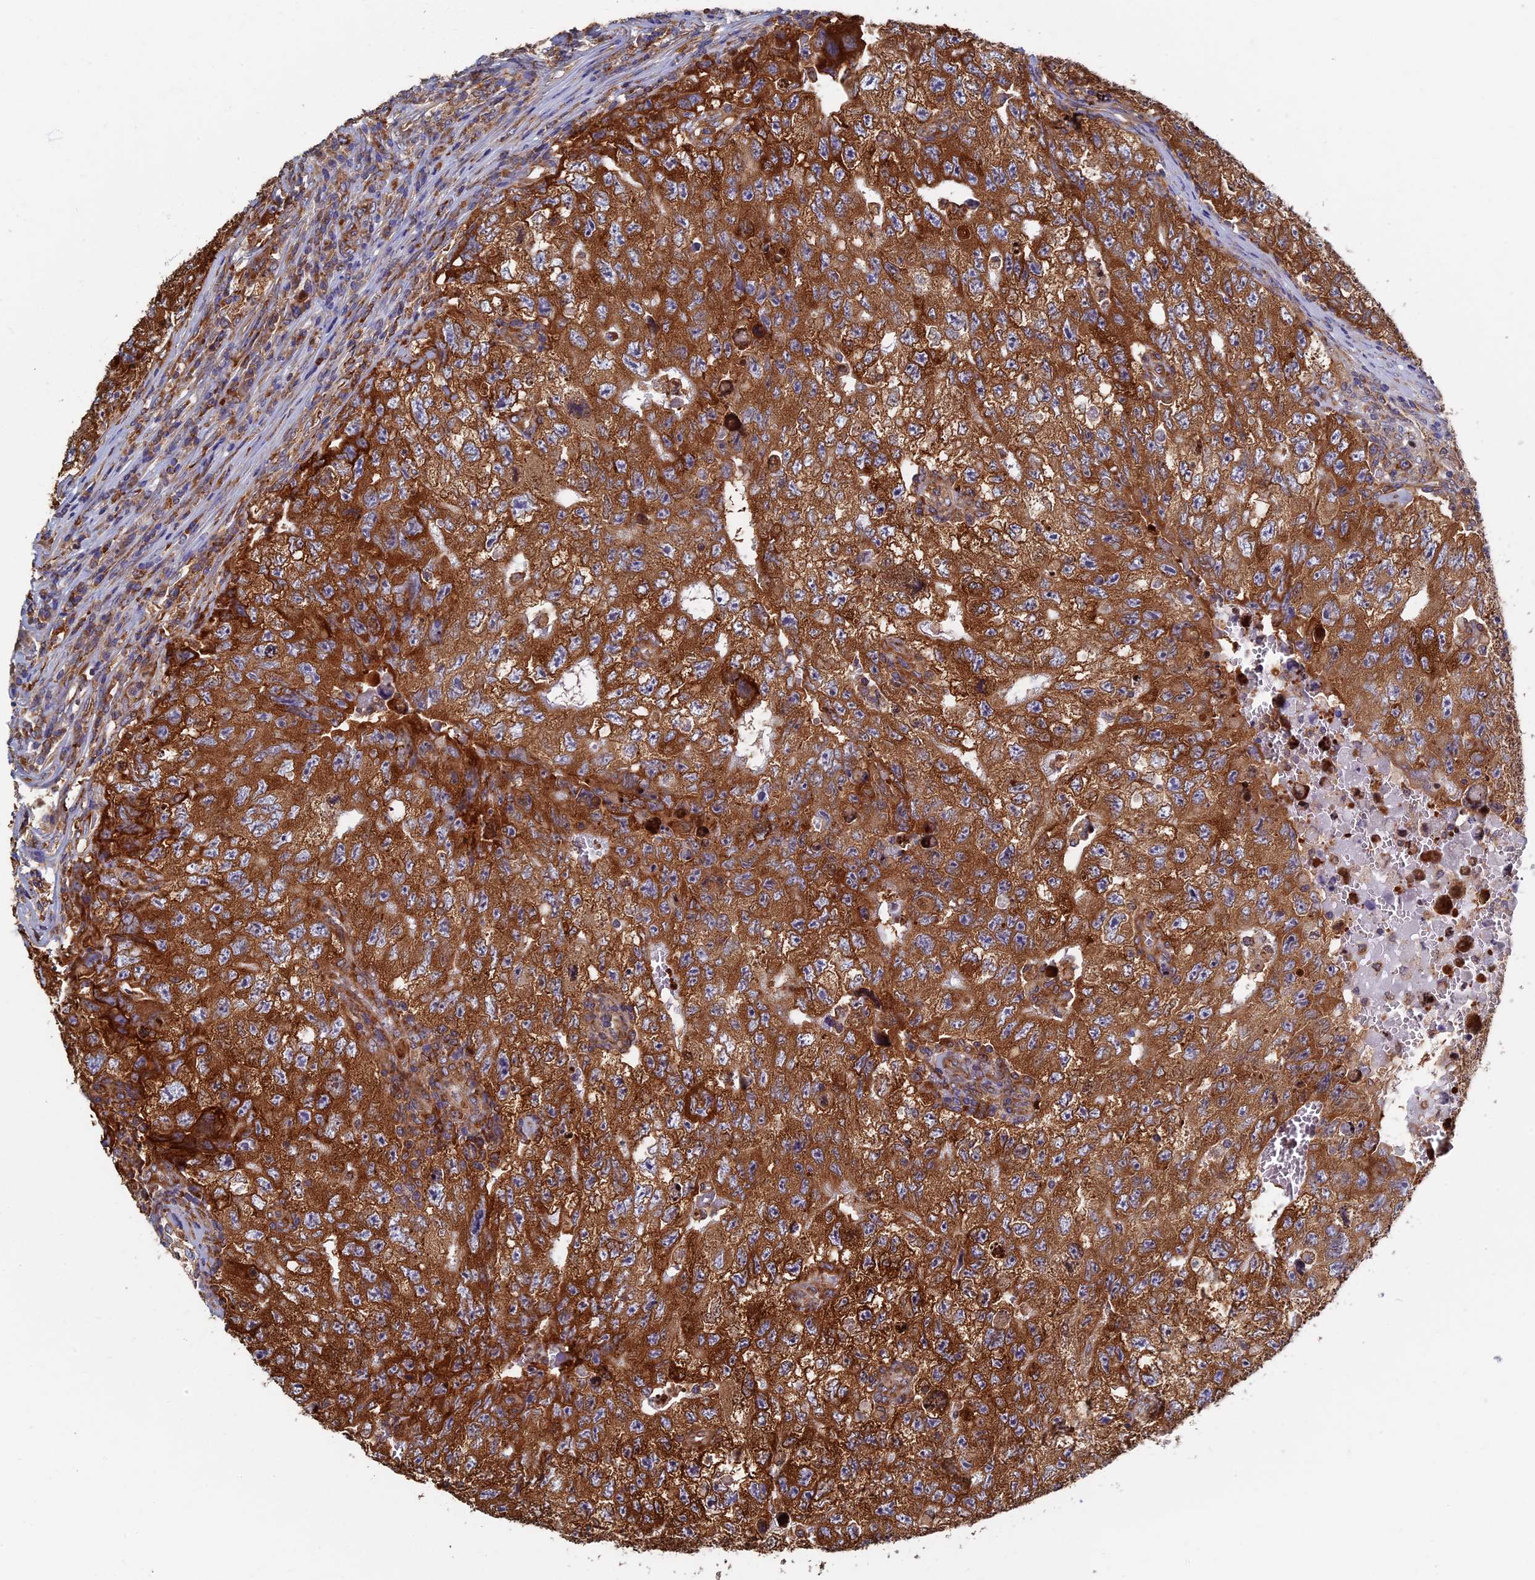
{"staining": {"intensity": "strong", "quantity": ">75%", "location": "cytoplasmic/membranous,nuclear"}, "tissue": "testis cancer", "cell_type": "Tumor cells", "image_type": "cancer", "snomed": [{"axis": "morphology", "description": "Carcinoma, Embryonal, NOS"}, {"axis": "topography", "description": "Testis"}], "caption": "Immunohistochemical staining of testis embryonal carcinoma demonstrates high levels of strong cytoplasmic/membranous and nuclear protein positivity in about >75% of tumor cells. The staining was performed using DAB (3,3'-diaminobenzidine) to visualize the protein expression in brown, while the nuclei were stained in blue with hematoxylin (Magnification: 20x).", "gene": "YBX1", "patient": {"sex": "male", "age": 17}}